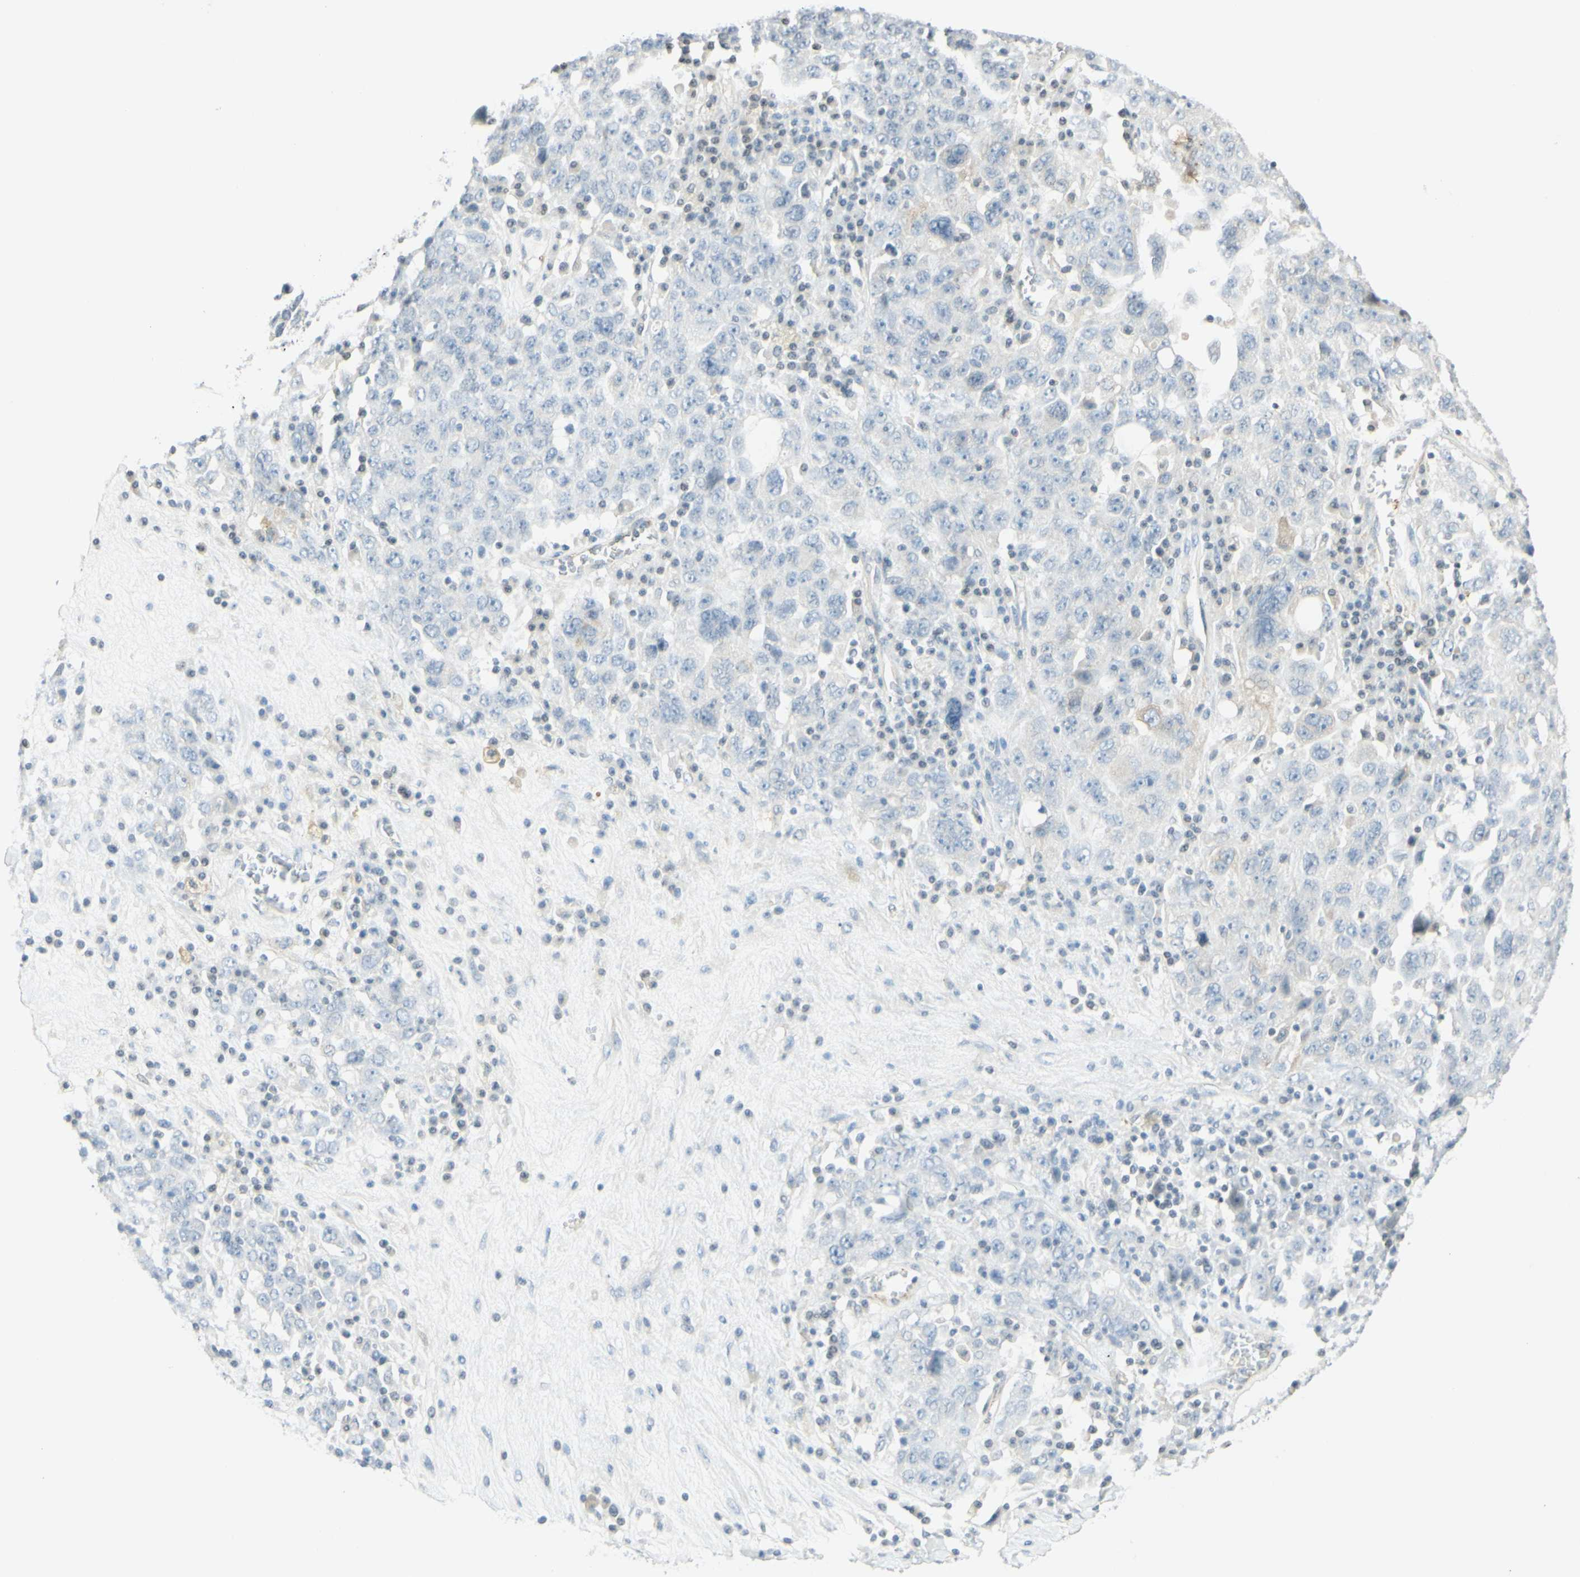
{"staining": {"intensity": "negative", "quantity": "none", "location": "none"}, "tissue": "ovarian cancer", "cell_type": "Tumor cells", "image_type": "cancer", "snomed": [{"axis": "morphology", "description": "Carcinoma, endometroid"}, {"axis": "topography", "description": "Ovary"}], "caption": "High magnification brightfield microscopy of ovarian cancer stained with DAB (brown) and counterstained with hematoxylin (blue): tumor cells show no significant positivity.", "gene": "MAP1B", "patient": {"sex": "female", "age": 62}}